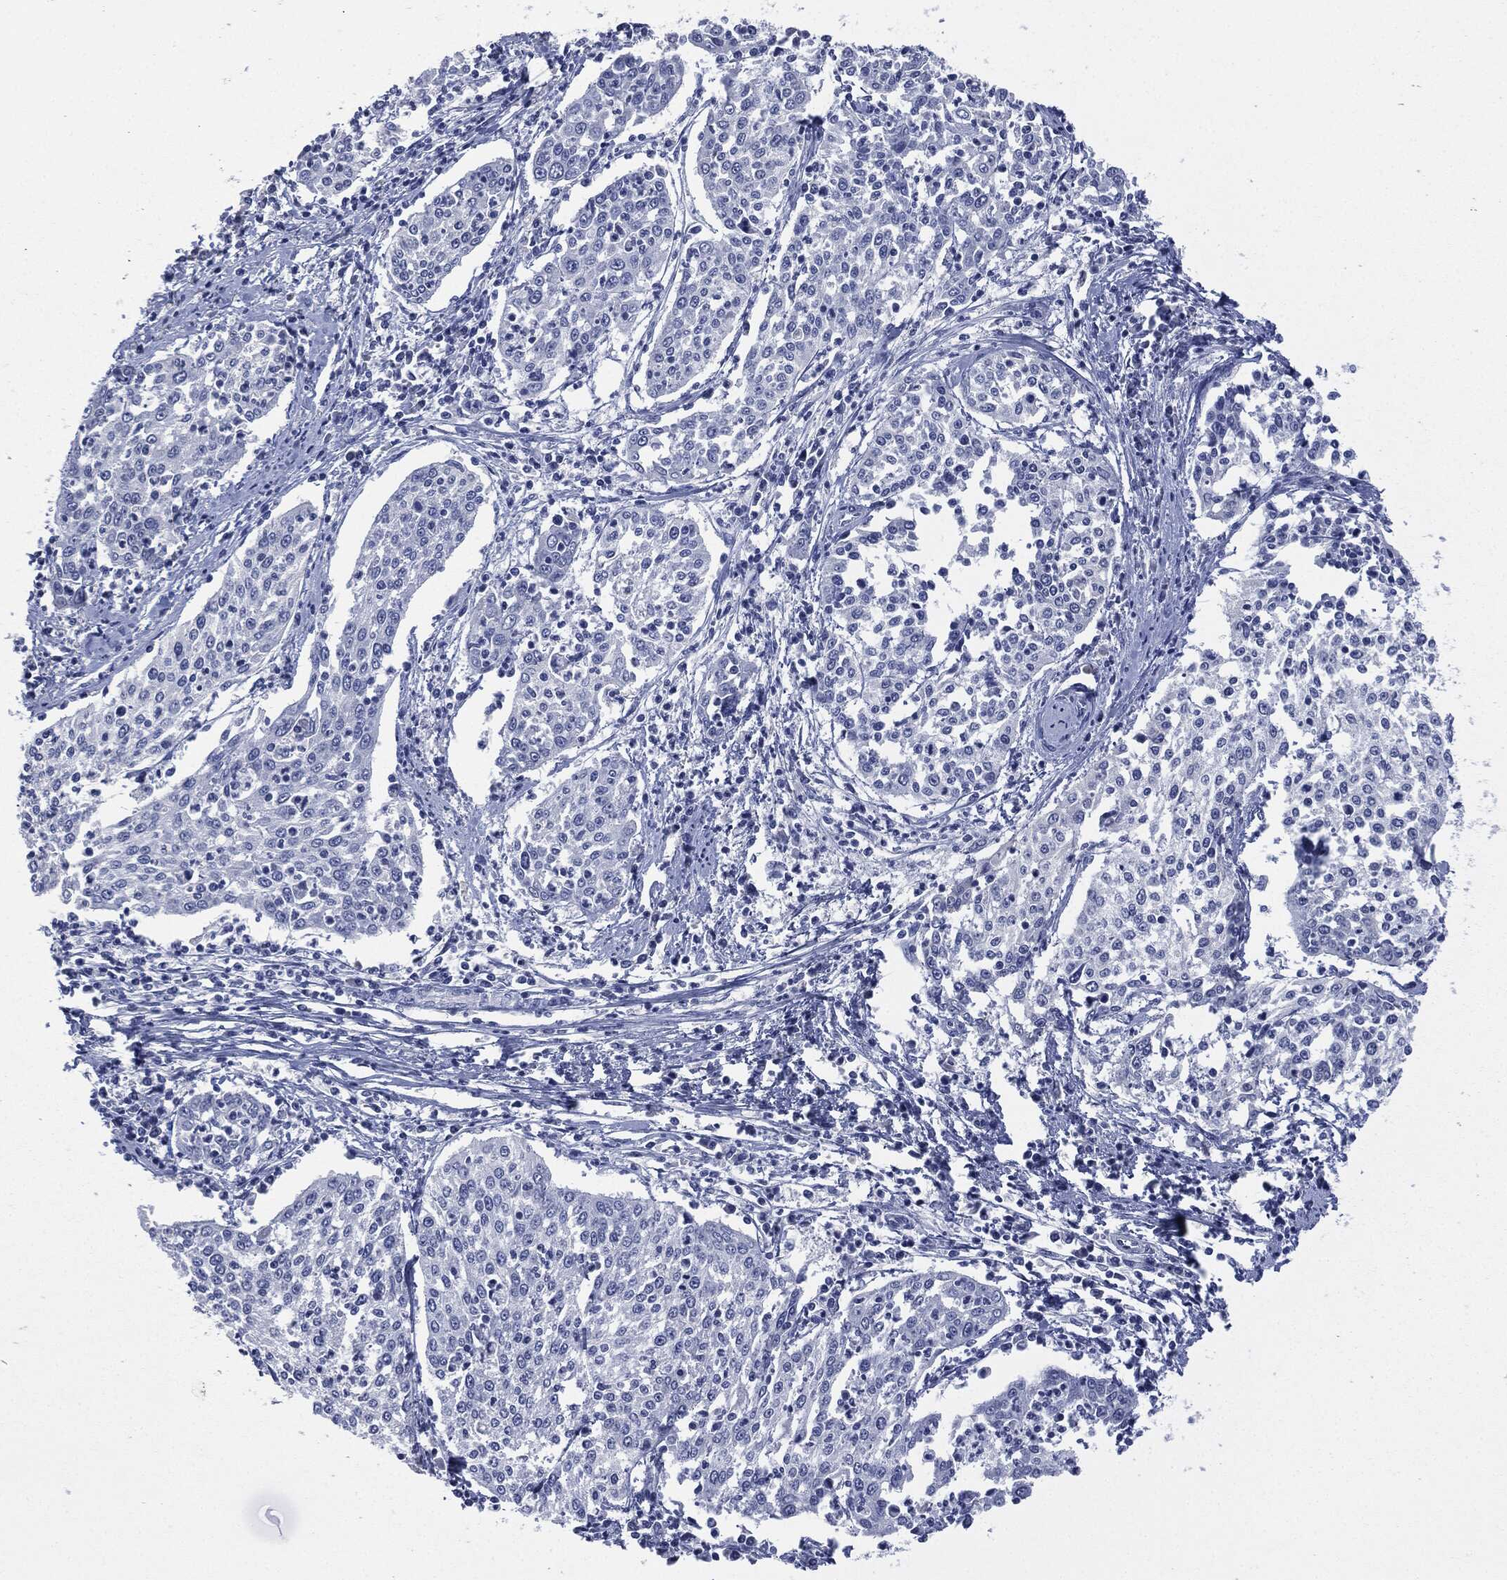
{"staining": {"intensity": "negative", "quantity": "none", "location": "none"}, "tissue": "cervical cancer", "cell_type": "Tumor cells", "image_type": "cancer", "snomed": [{"axis": "morphology", "description": "Squamous cell carcinoma, NOS"}, {"axis": "topography", "description": "Cervix"}], "caption": "This is an immunohistochemistry histopathology image of human cervical cancer (squamous cell carcinoma). There is no positivity in tumor cells.", "gene": "MUC16", "patient": {"sex": "female", "age": 41}}